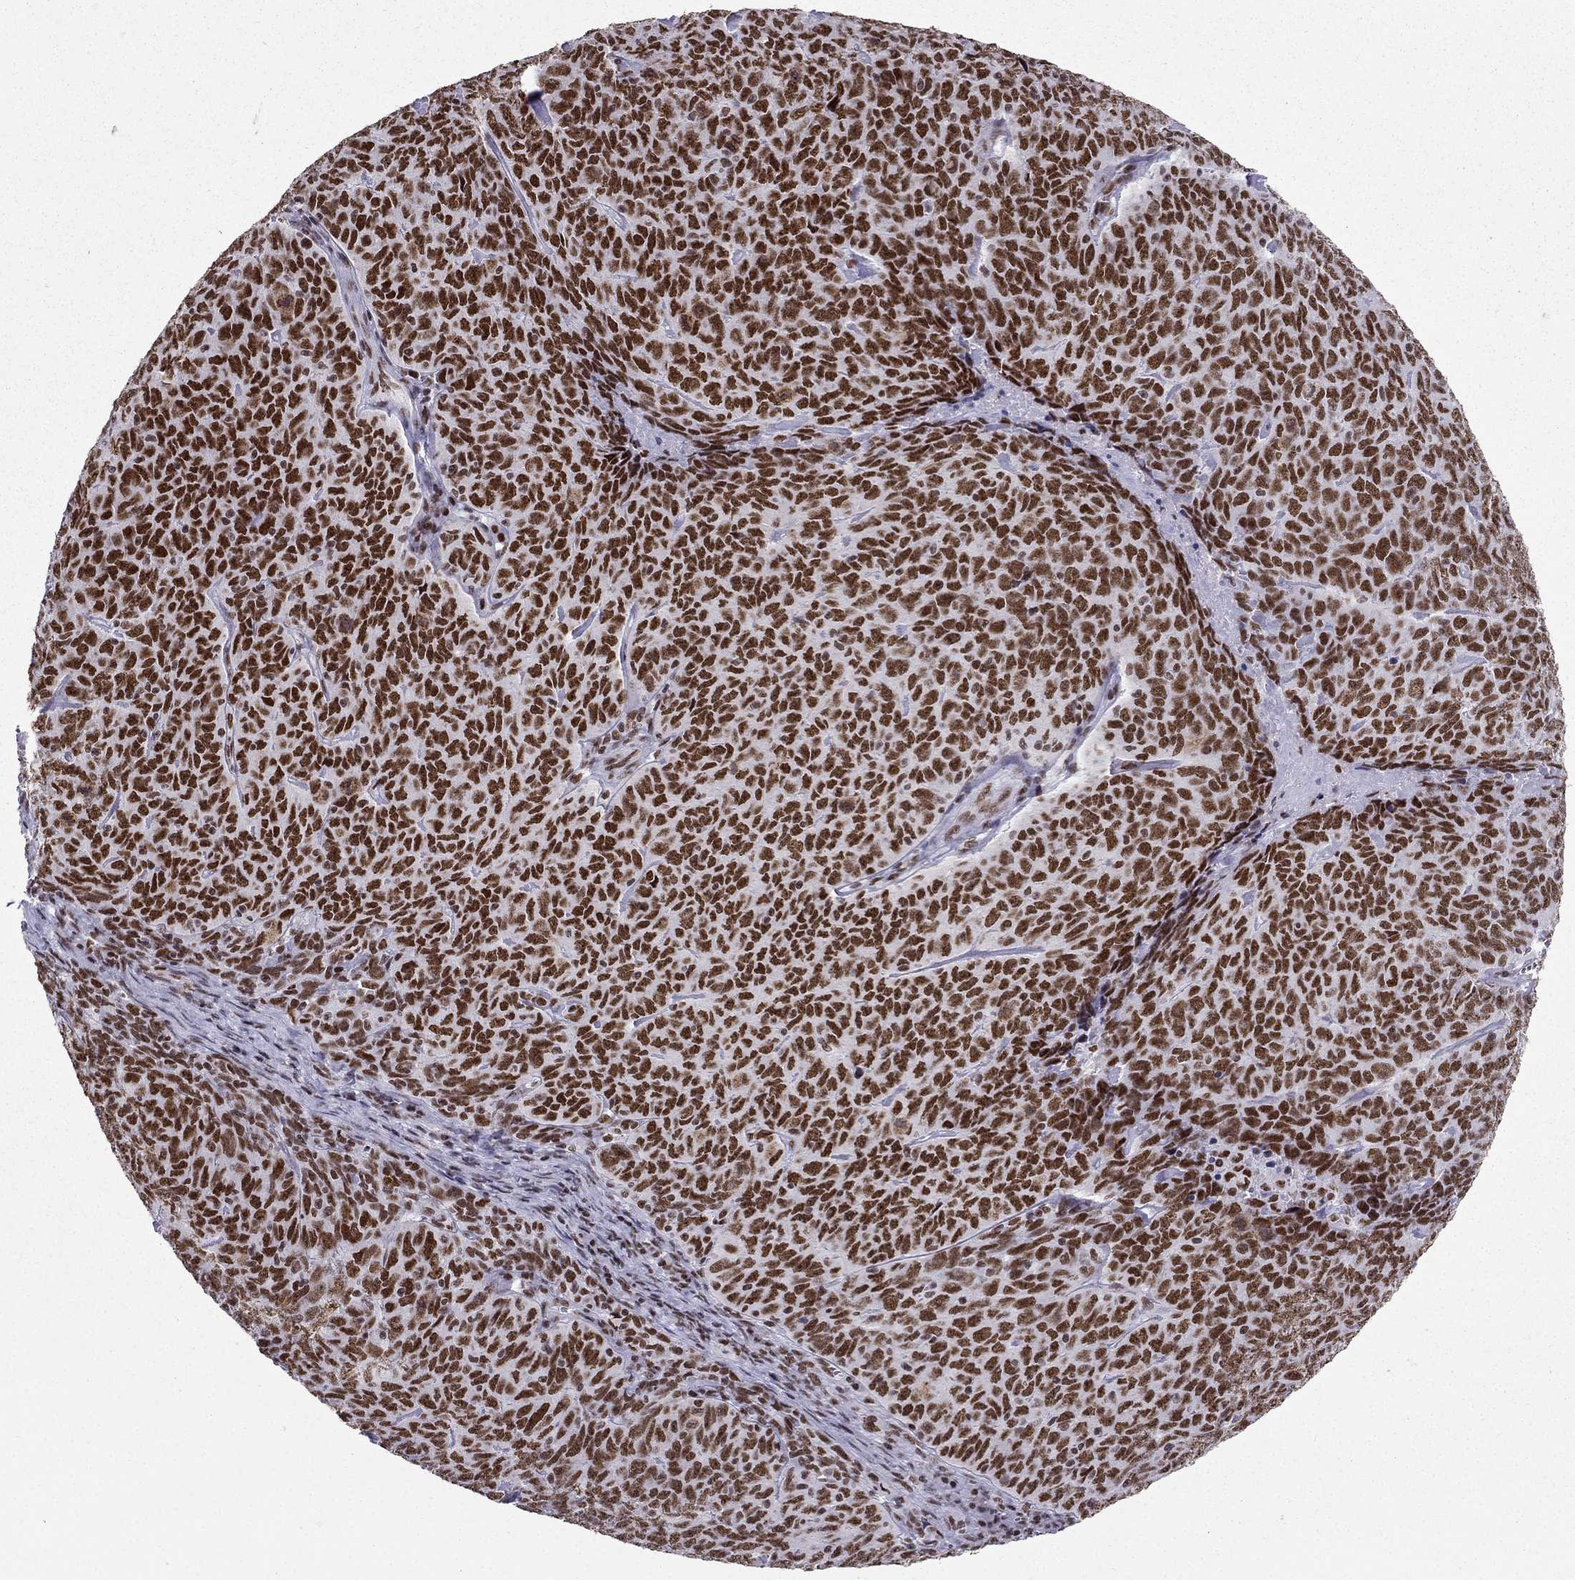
{"staining": {"intensity": "strong", "quantity": ">75%", "location": "nuclear"}, "tissue": "skin cancer", "cell_type": "Tumor cells", "image_type": "cancer", "snomed": [{"axis": "morphology", "description": "Squamous cell carcinoma, NOS"}, {"axis": "topography", "description": "Skin"}, {"axis": "topography", "description": "Anal"}], "caption": "Squamous cell carcinoma (skin) stained with a brown dye displays strong nuclear positive expression in about >75% of tumor cells.", "gene": "ZNF420", "patient": {"sex": "female", "age": 51}}